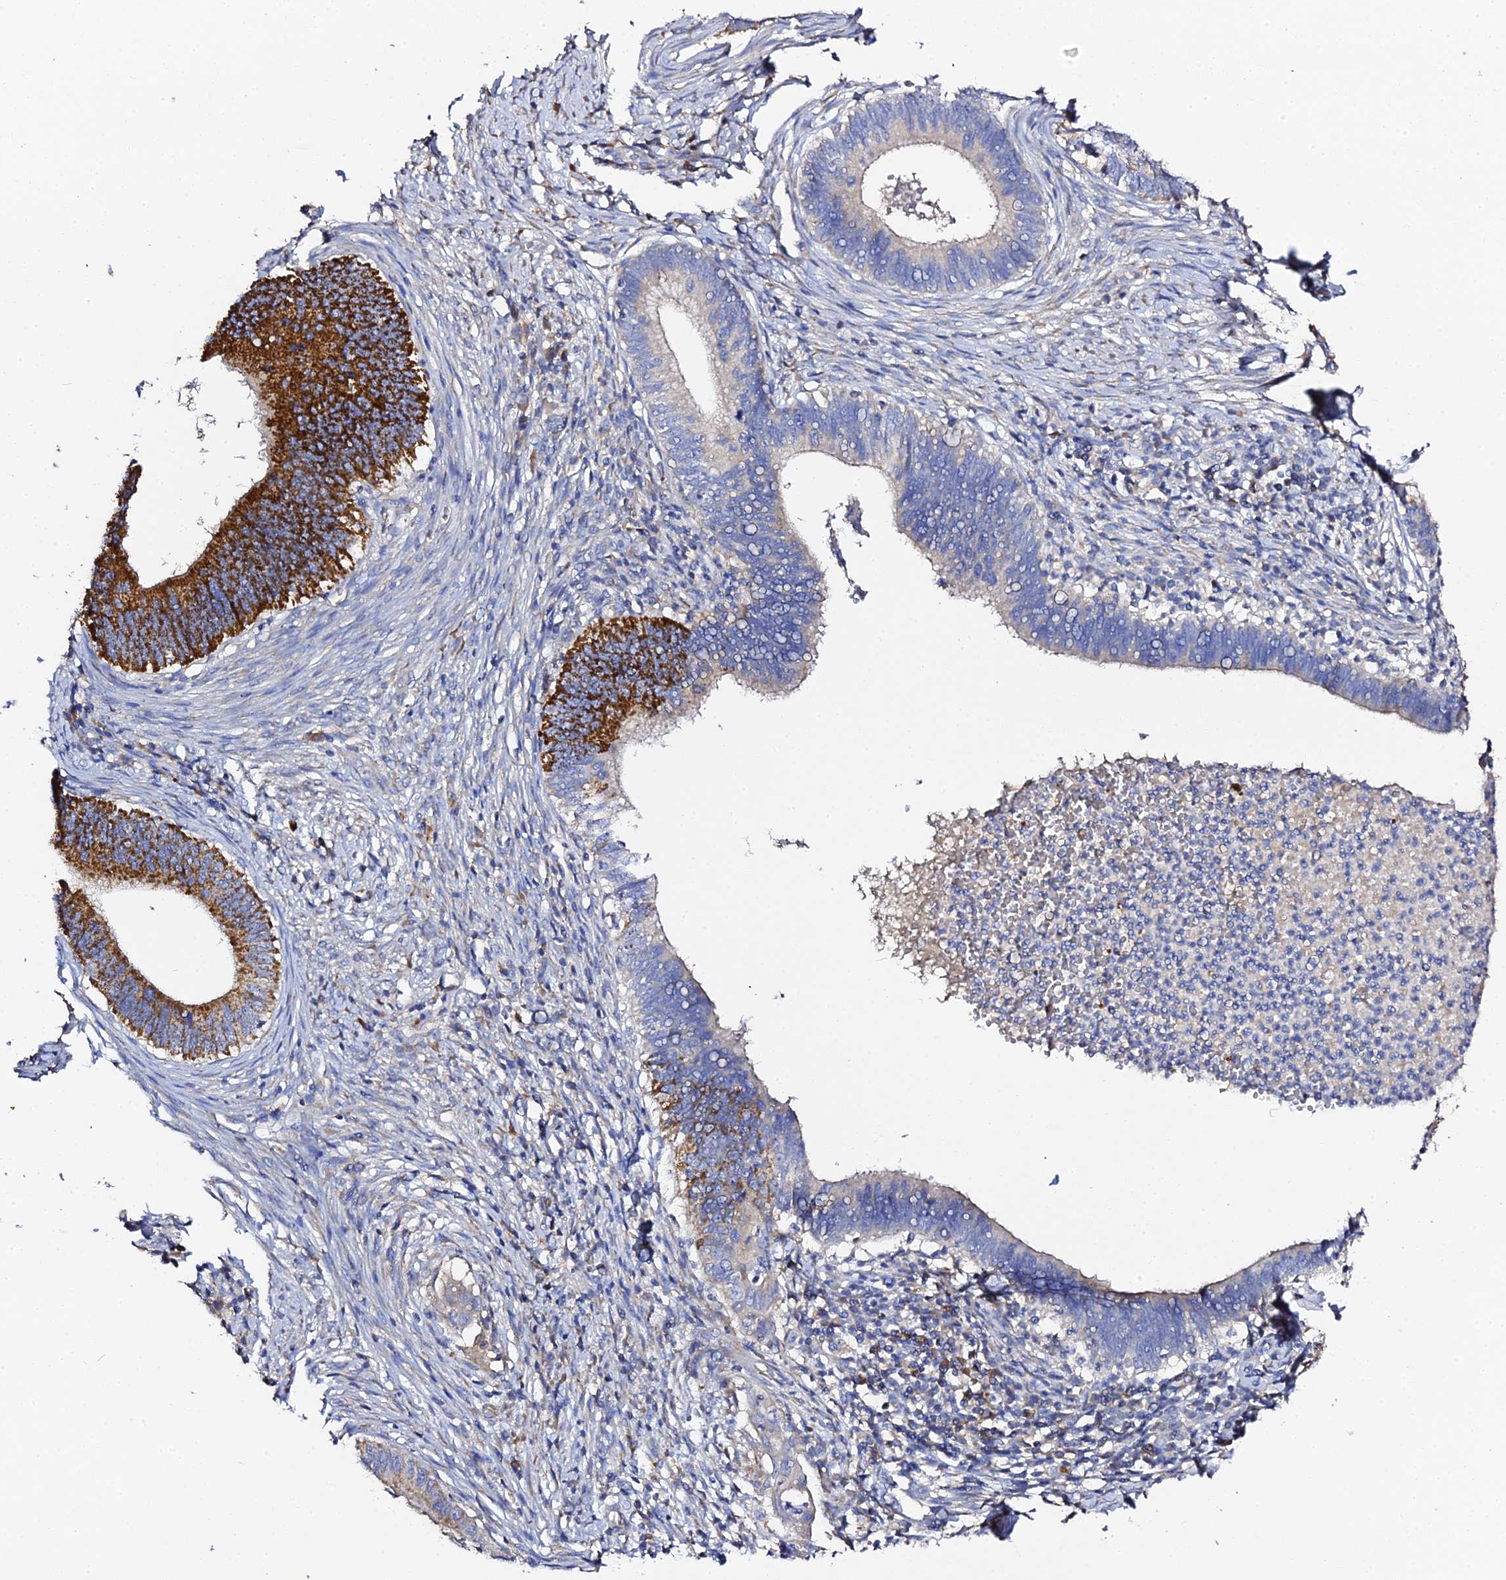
{"staining": {"intensity": "strong", "quantity": "25%-75%", "location": "cytoplasmic/membranous"}, "tissue": "cervical cancer", "cell_type": "Tumor cells", "image_type": "cancer", "snomed": [{"axis": "morphology", "description": "Adenocarcinoma, NOS"}, {"axis": "topography", "description": "Cervix"}], "caption": "Protein staining of cervical adenocarcinoma tissue displays strong cytoplasmic/membranous positivity in approximately 25%-75% of tumor cells.", "gene": "SCX", "patient": {"sex": "female", "age": 42}}